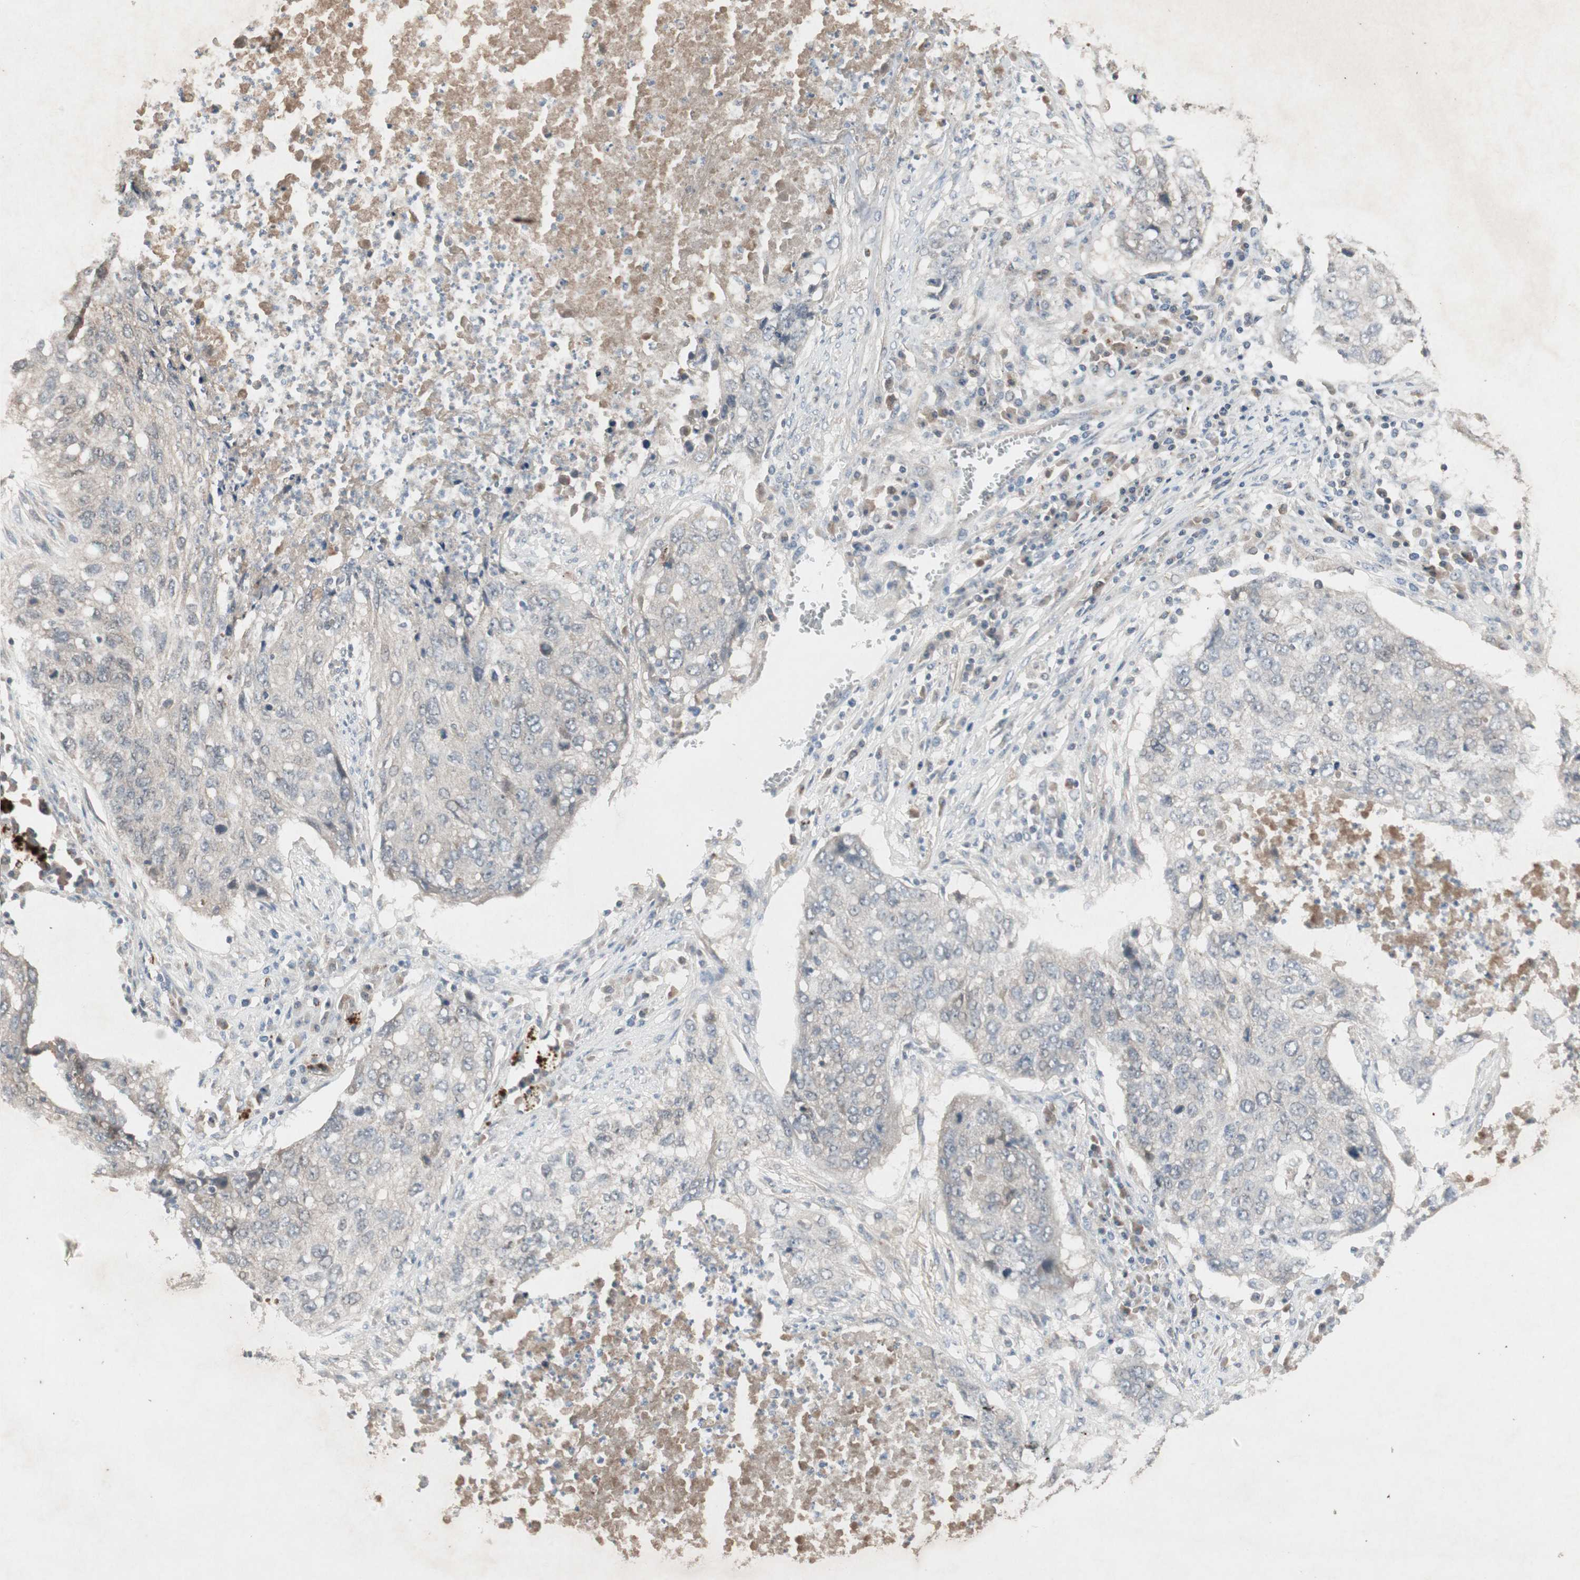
{"staining": {"intensity": "negative", "quantity": "none", "location": "none"}, "tissue": "lung cancer", "cell_type": "Tumor cells", "image_type": "cancer", "snomed": [{"axis": "morphology", "description": "Squamous cell carcinoma, NOS"}, {"axis": "topography", "description": "Lung"}], "caption": "Tumor cells are negative for brown protein staining in squamous cell carcinoma (lung). The staining was performed using DAB to visualize the protein expression in brown, while the nuclei were stained in blue with hematoxylin (Magnification: 20x).", "gene": "JMJD7-PLA2G4B", "patient": {"sex": "female", "age": 63}}